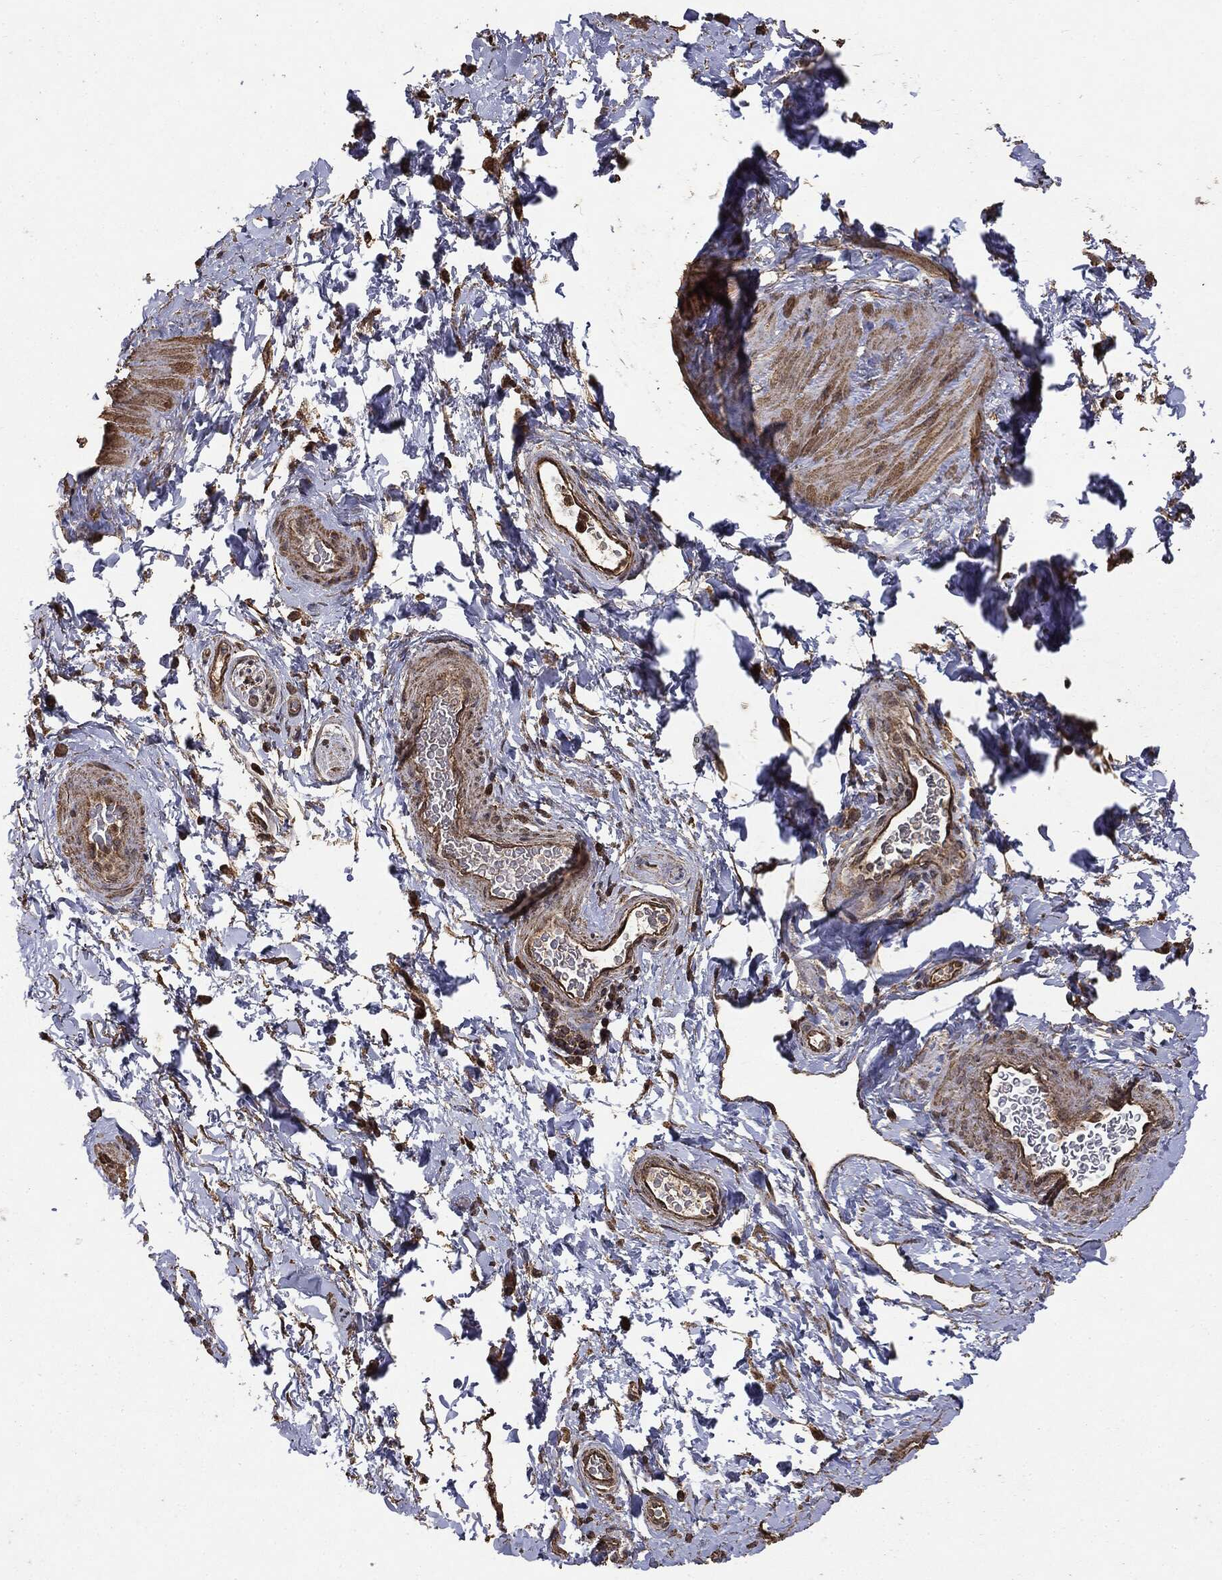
{"staining": {"intensity": "strong", "quantity": "25%-75%", "location": "cytoplasmic/membranous"}, "tissue": "soft tissue", "cell_type": "Fibroblasts", "image_type": "normal", "snomed": [{"axis": "morphology", "description": "Normal tissue, NOS"}, {"axis": "topography", "description": "Soft tissue"}, {"axis": "topography", "description": "Vascular tissue"}], "caption": "Immunohistochemistry staining of normal soft tissue, which reveals high levels of strong cytoplasmic/membranous expression in about 25%-75% of fibroblasts indicating strong cytoplasmic/membranous protein positivity. The staining was performed using DAB (brown) for protein detection and nuclei were counterstained in hematoxylin (blue).", "gene": "MTOR", "patient": {"sex": "male", "age": 41}}